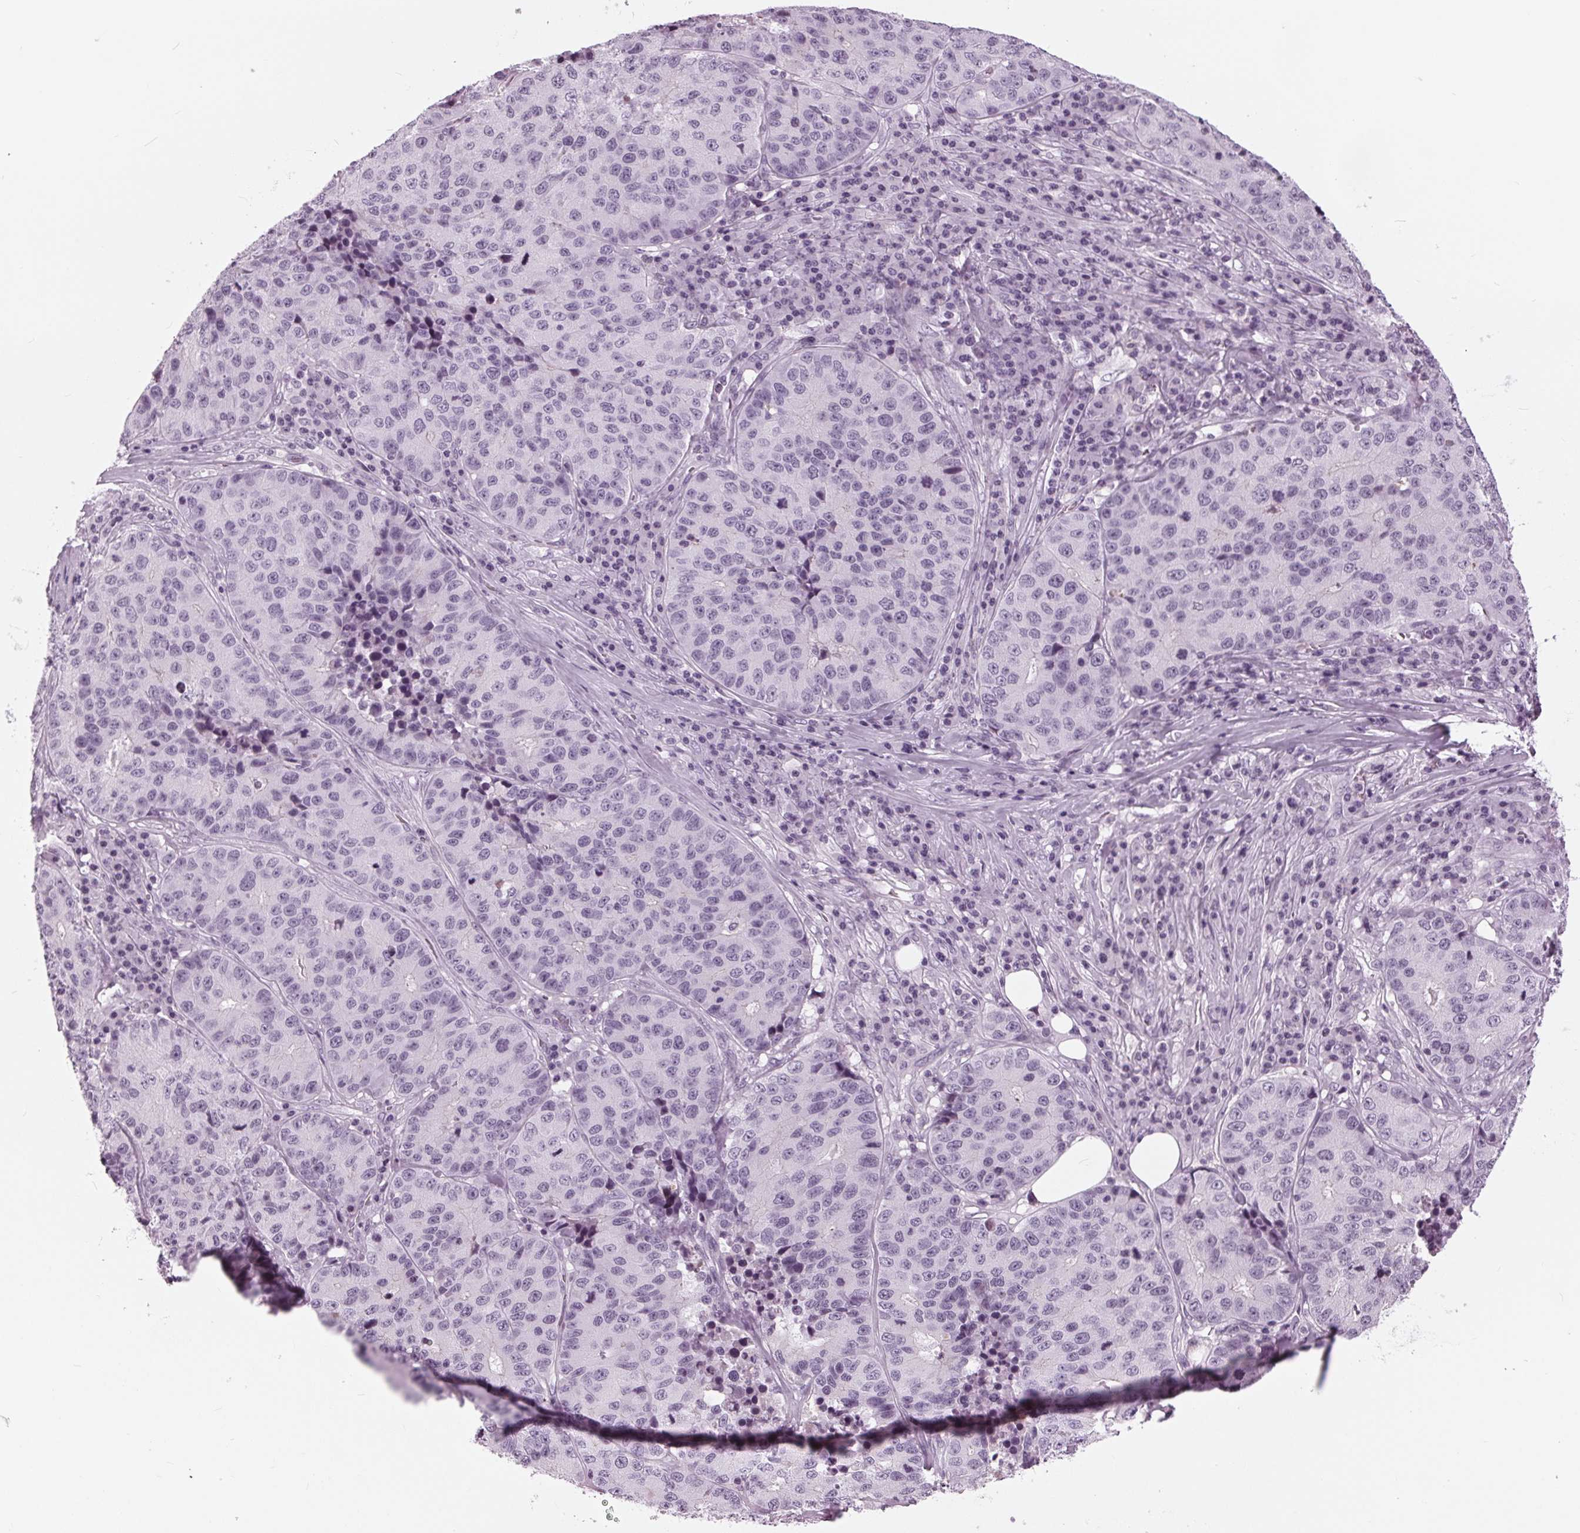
{"staining": {"intensity": "negative", "quantity": "none", "location": "none"}, "tissue": "stomach cancer", "cell_type": "Tumor cells", "image_type": "cancer", "snomed": [{"axis": "morphology", "description": "Adenocarcinoma, NOS"}, {"axis": "topography", "description": "Stomach"}], "caption": "Adenocarcinoma (stomach) was stained to show a protein in brown. There is no significant expression in tumor cells. (DAB (3,3'-diaminobenzidine) immunohistochemistry with hematoxylin counter stain).", "gene": "SLC9A4", "patient": {"sex": "male", "age": 71}}